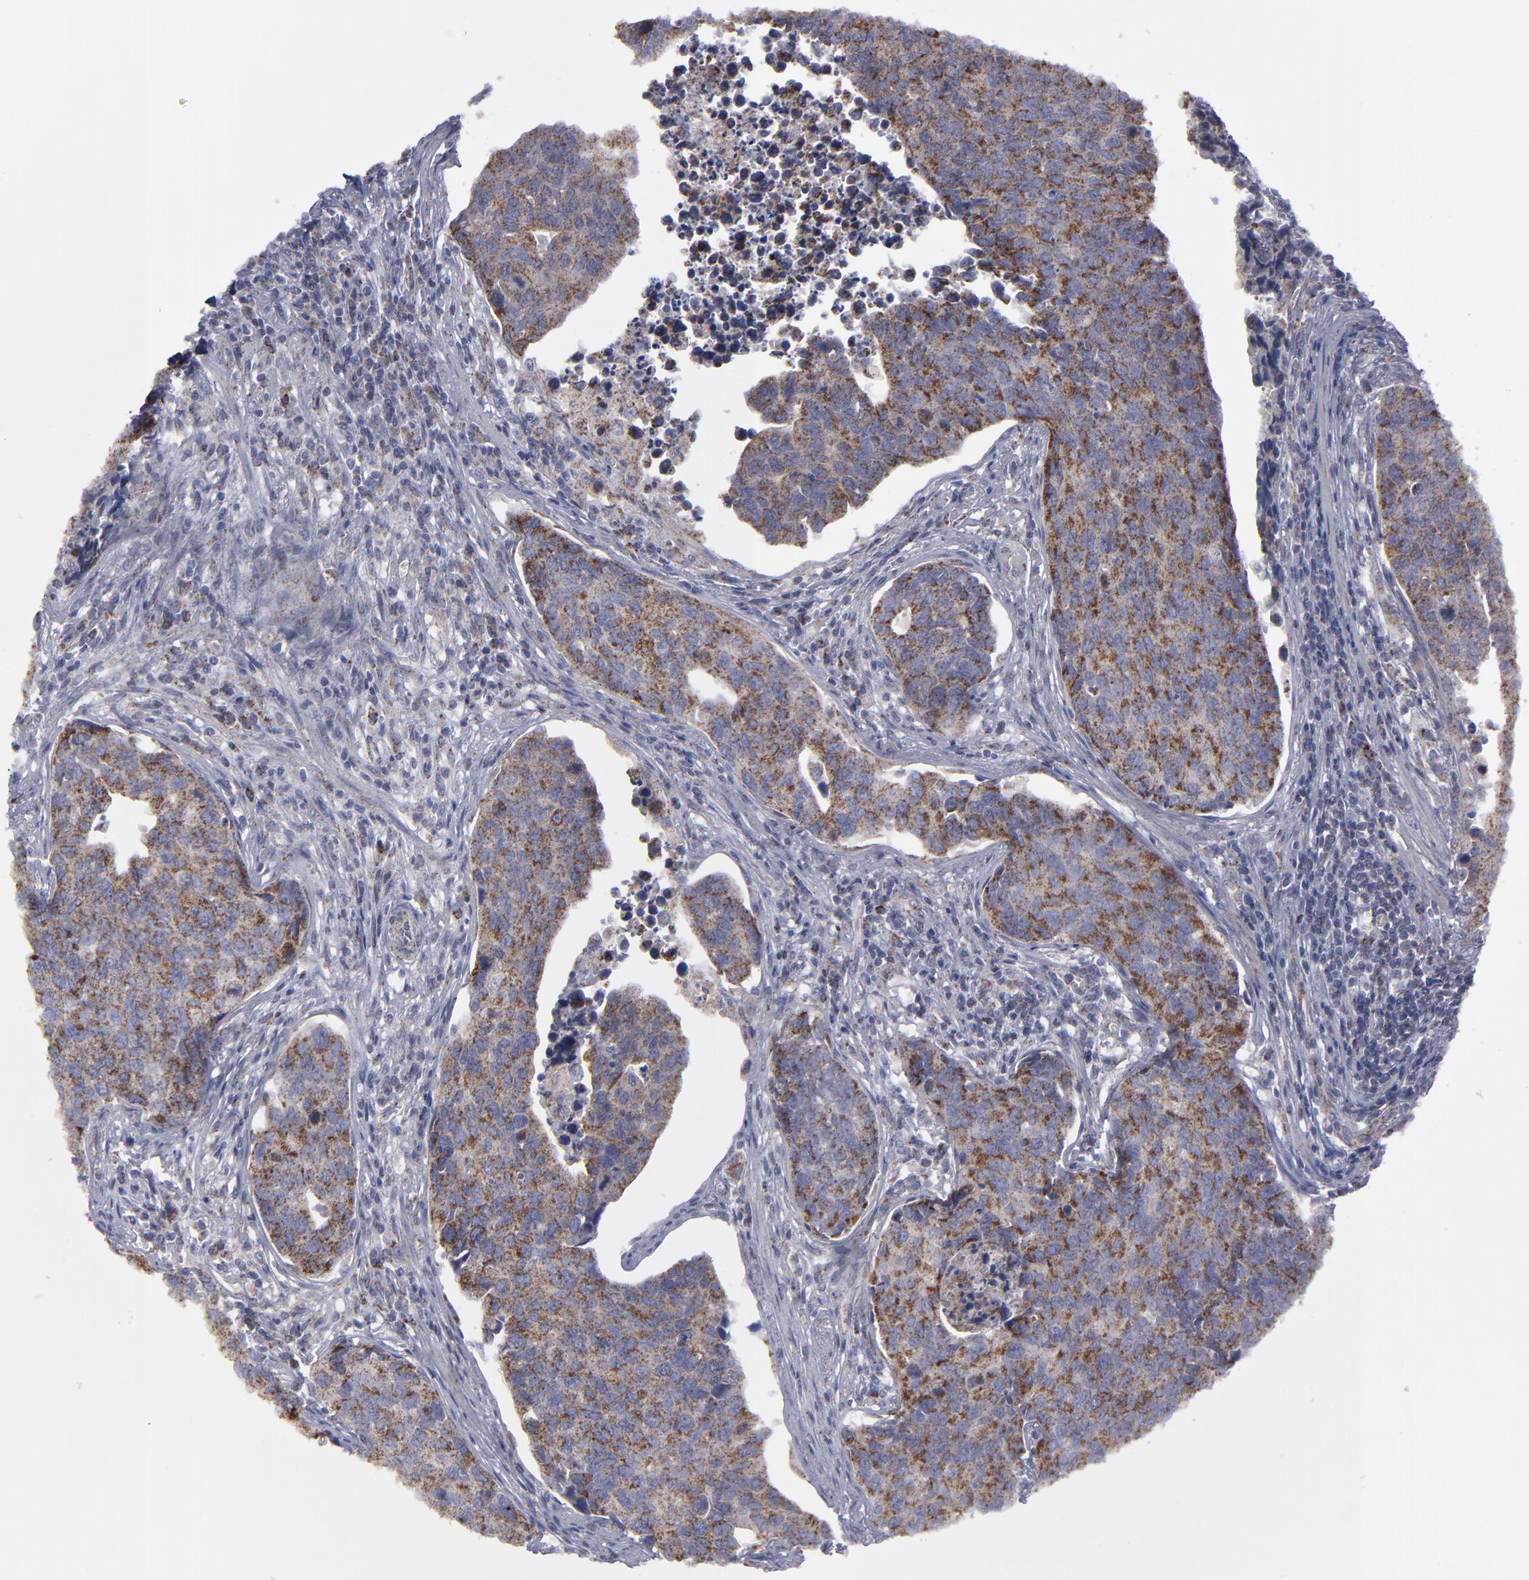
{"staining": {"intensity": "strong", "quantity": ">75%", "location": "cytoplasmic/membranous"}, "tissue": "urothelial cancer", "cell_type": "Tumor cells", "image_type": "cancer", "snomed": [{"axis": "morphology", "description": "Urothelial carcinoma, High grade"}, {"axis": "topography", "description": "Urinary bladder"}], "caption": "Human urothelial cancer stained for a protein (brown) displays strong cytoplasmic/membranous positive expression in approximately >75% of tumor cells.", "gene": "MYOM2", "patient": {"sex": "male", "age": 81}}